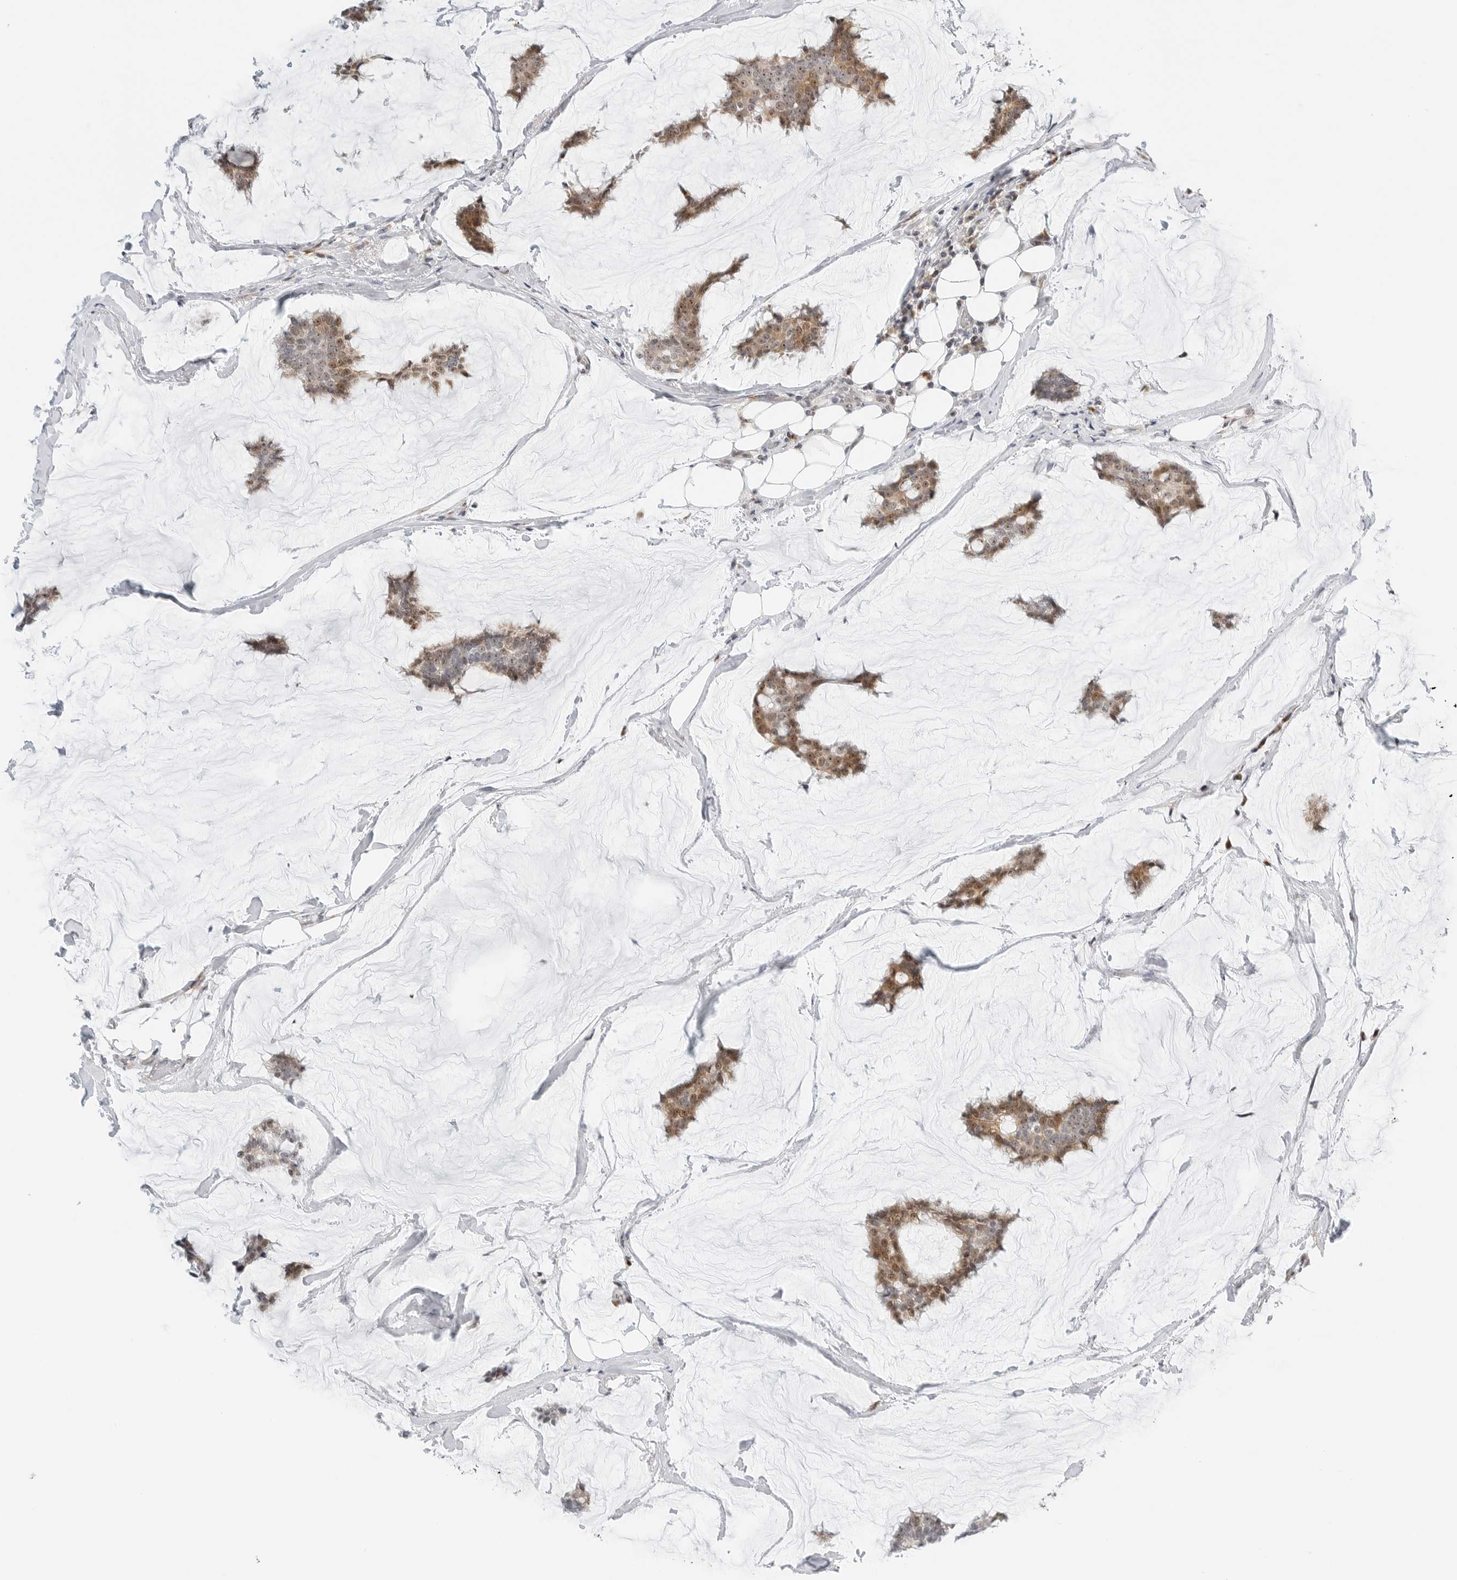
{"staining": {"intensity": "moderate", "quantity": ">75%", "location": "cytoplasmic/membranous,nuclear"}, "tissue": "breast cancer", "cell_type": "Tumor cells", "image_type": "cancer", "snomed": [{"axis": "morphology", "description": "Duct carcinoma"}, {"axis": "topography", "description": "Breast"}], "caption": "This is an image of IHC staining of breast cancer, which shows moderate positivity in the cytoplasmic/membranous and nuclear of tumor cells.", "gene": "RIMKLA", "patient": {"sex": "female", "age": 93}}